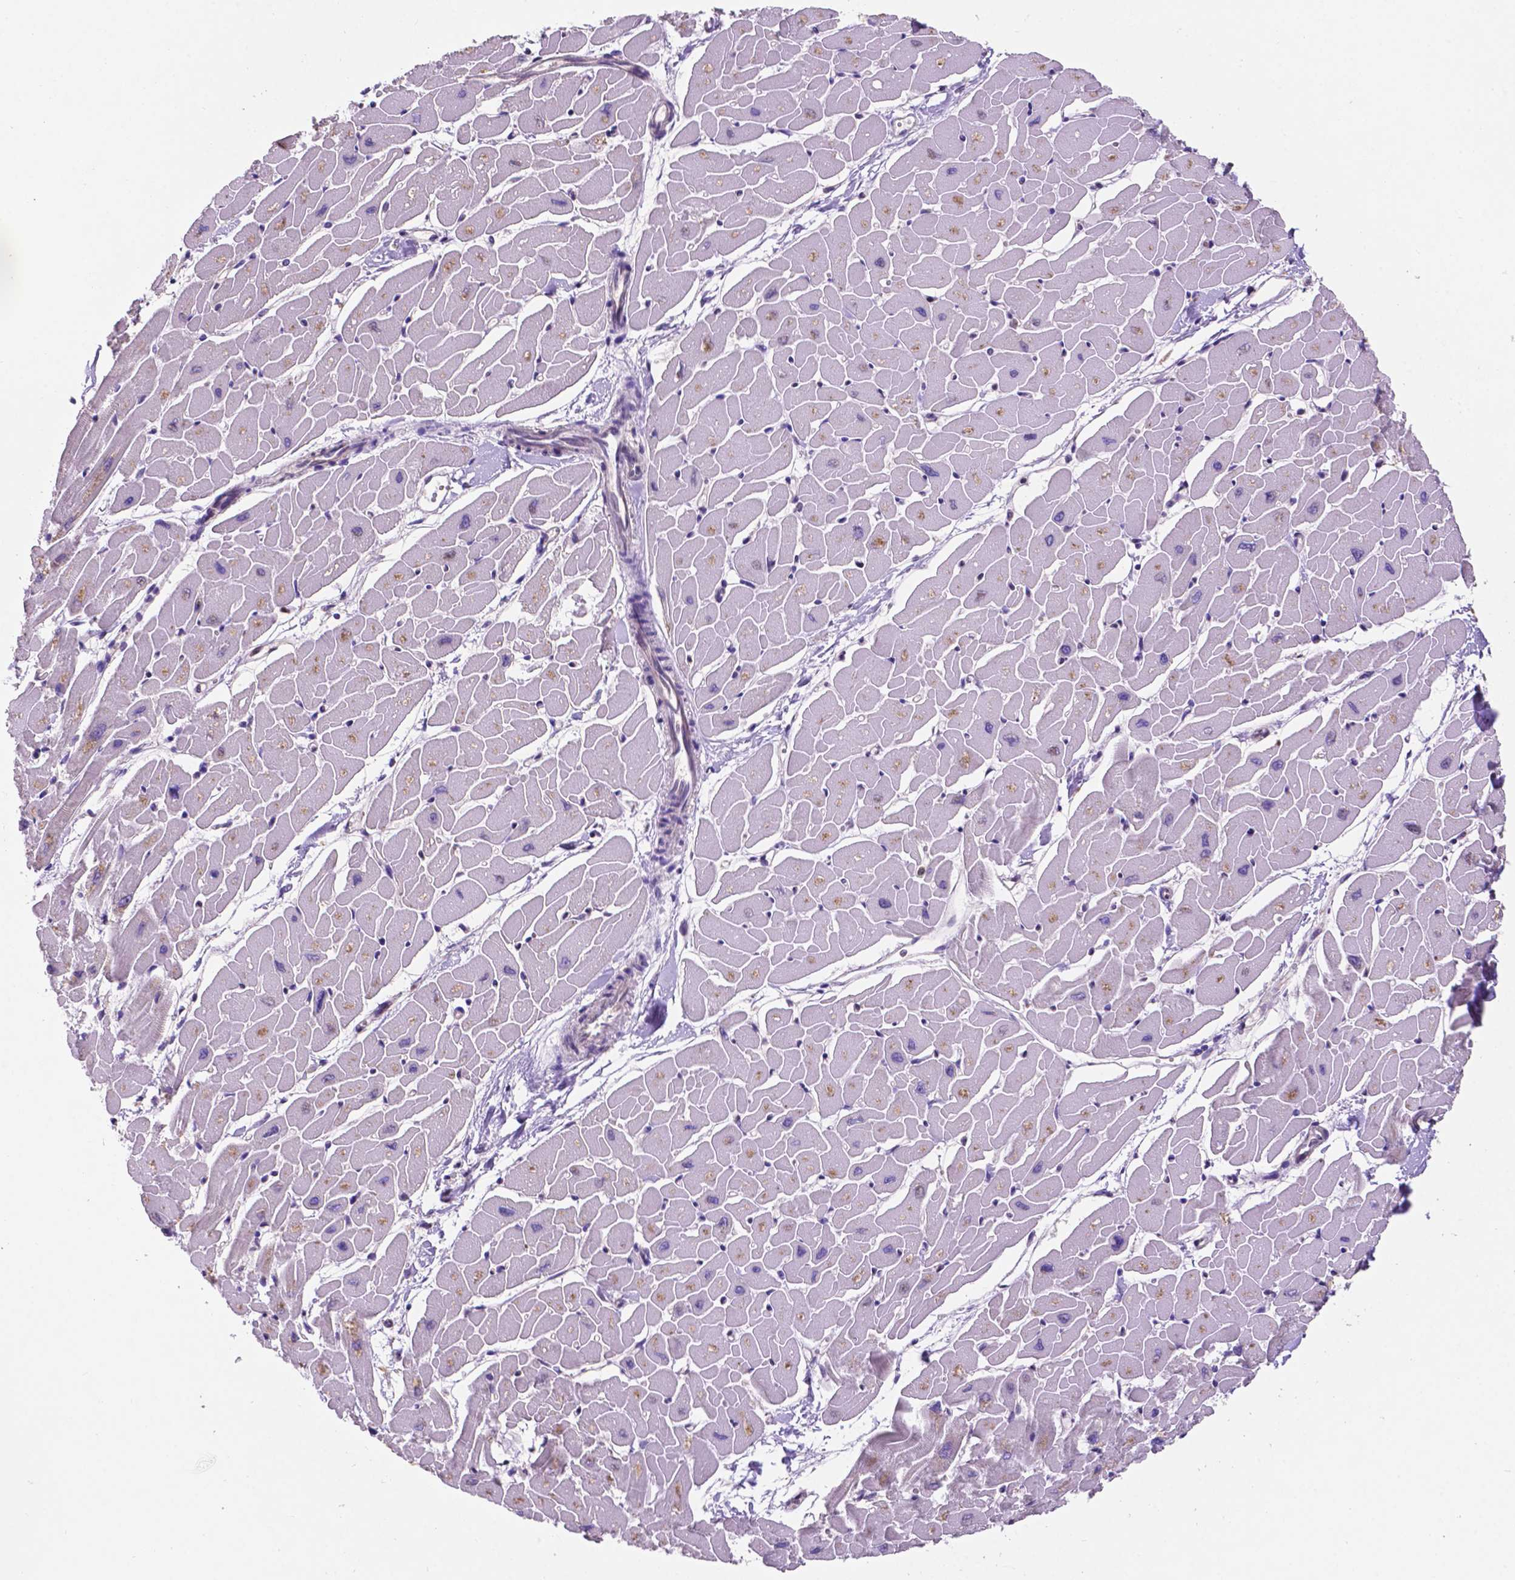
{"staining": {"intensity": "weak", "quantity": "<25%", "location": "cytoplasmic/membranous"}, "tissue": "heart muscle", "cell_type": "Cardiomyocytes", "image_type": "normal", "snomed": [{"axis": "morphology", "description": "Normal tissue, NOS"}, {"axis": "topography", "description": "Heart"}], "caption": "This is an IHC histopathology image of unremarkable human heart muscle. There is no staining in cardiomyocytes.", "gene": "UBE2L6", "patient": {"sex": "male", "age": 57}}